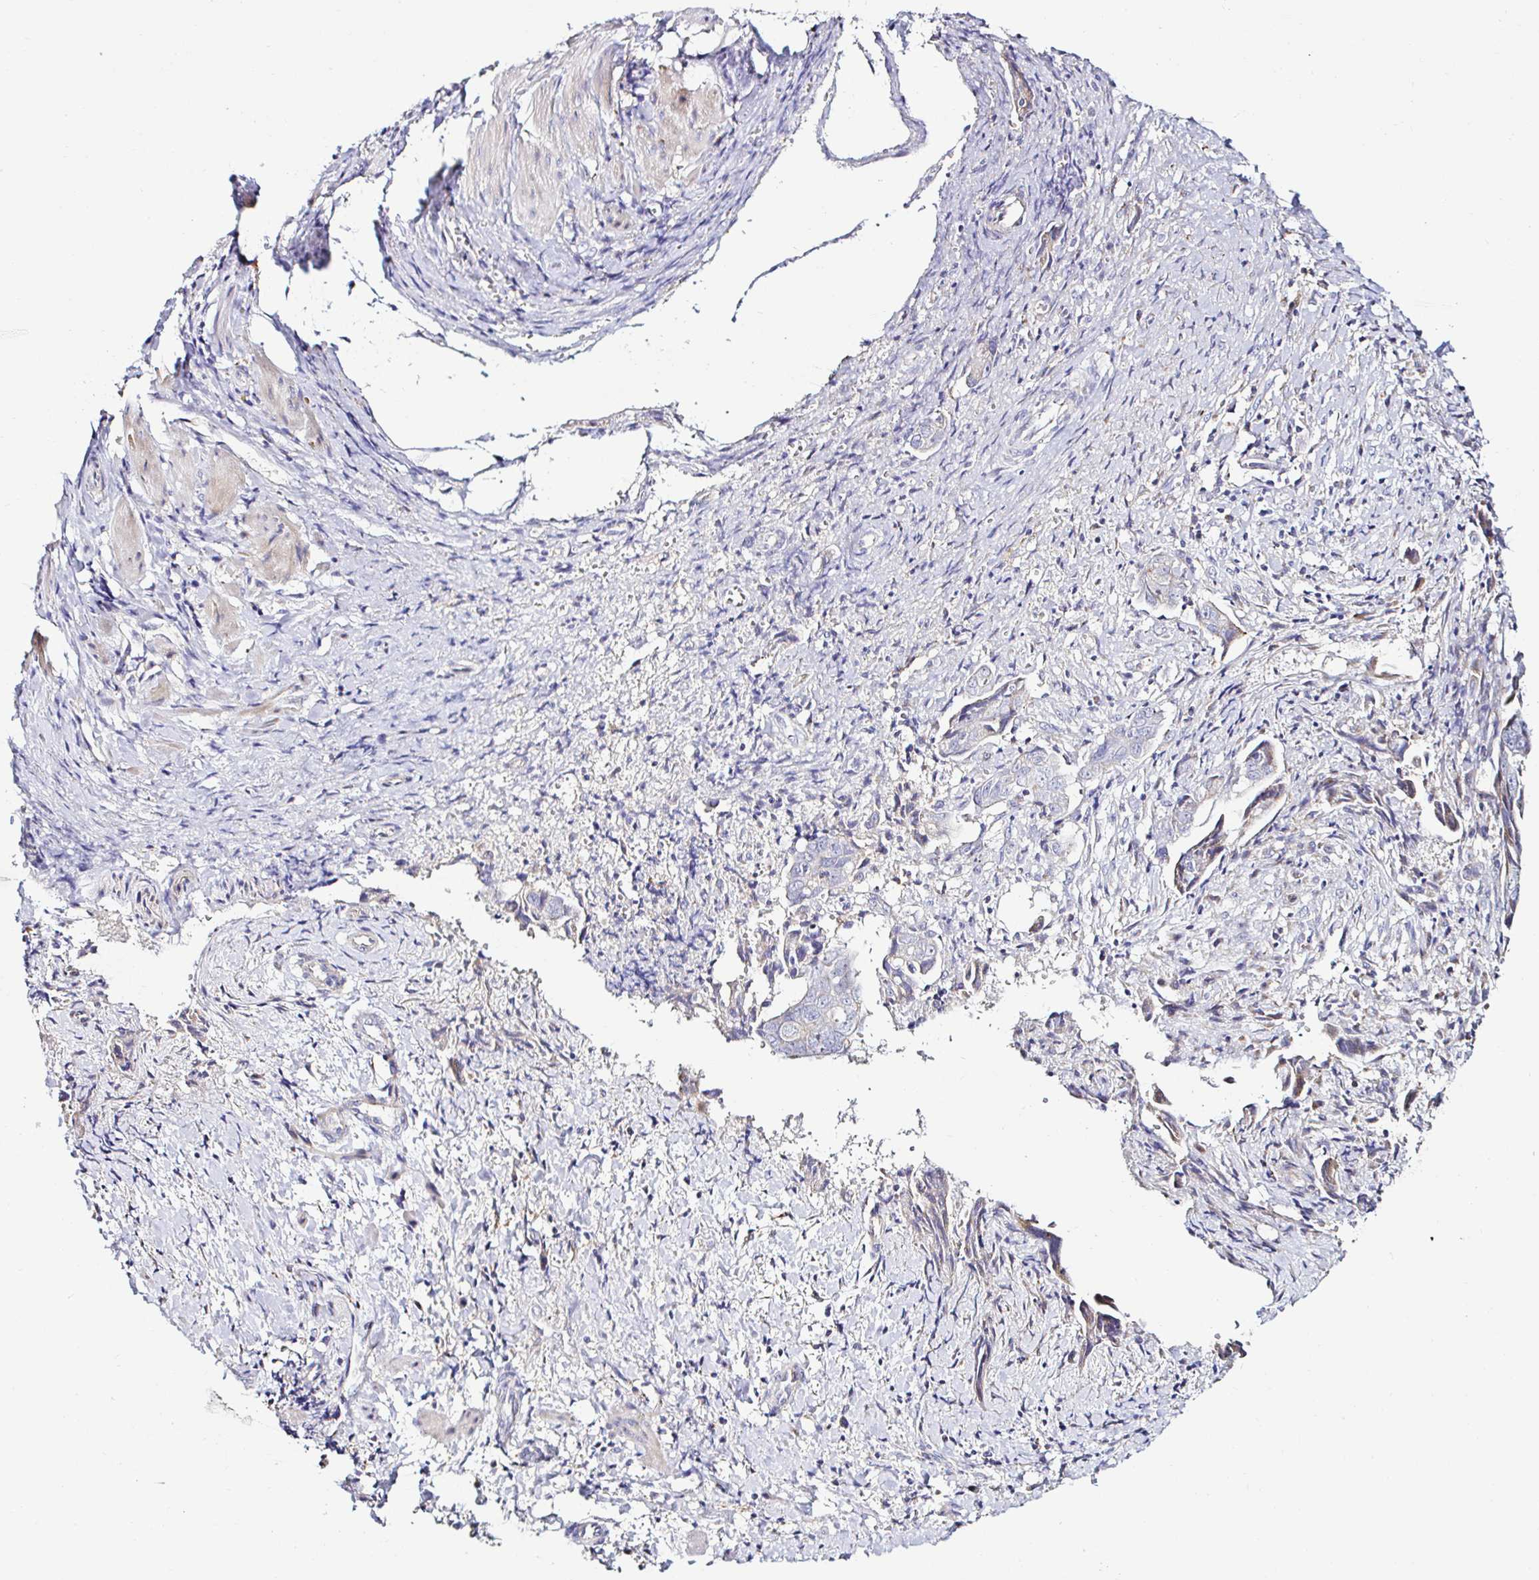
{"staining": {"intensity": "negative", "quantity": "none", "location": "none"}, "tissue": "ovarian cancer", "cell_type": "Tumor cells", "image_type": "cancer", "snomed": [{"axis": "morphology", "description": "Carcinoma, endometroid"}, {"axis": "topography", "description": "Ovary"}], "caption": "Ovarian cancer stained for a protein using immunohistochemistry displays no positivity tumor cells.", "gene": "GALNS", "patient": {"sex": "female", "age": 70}}